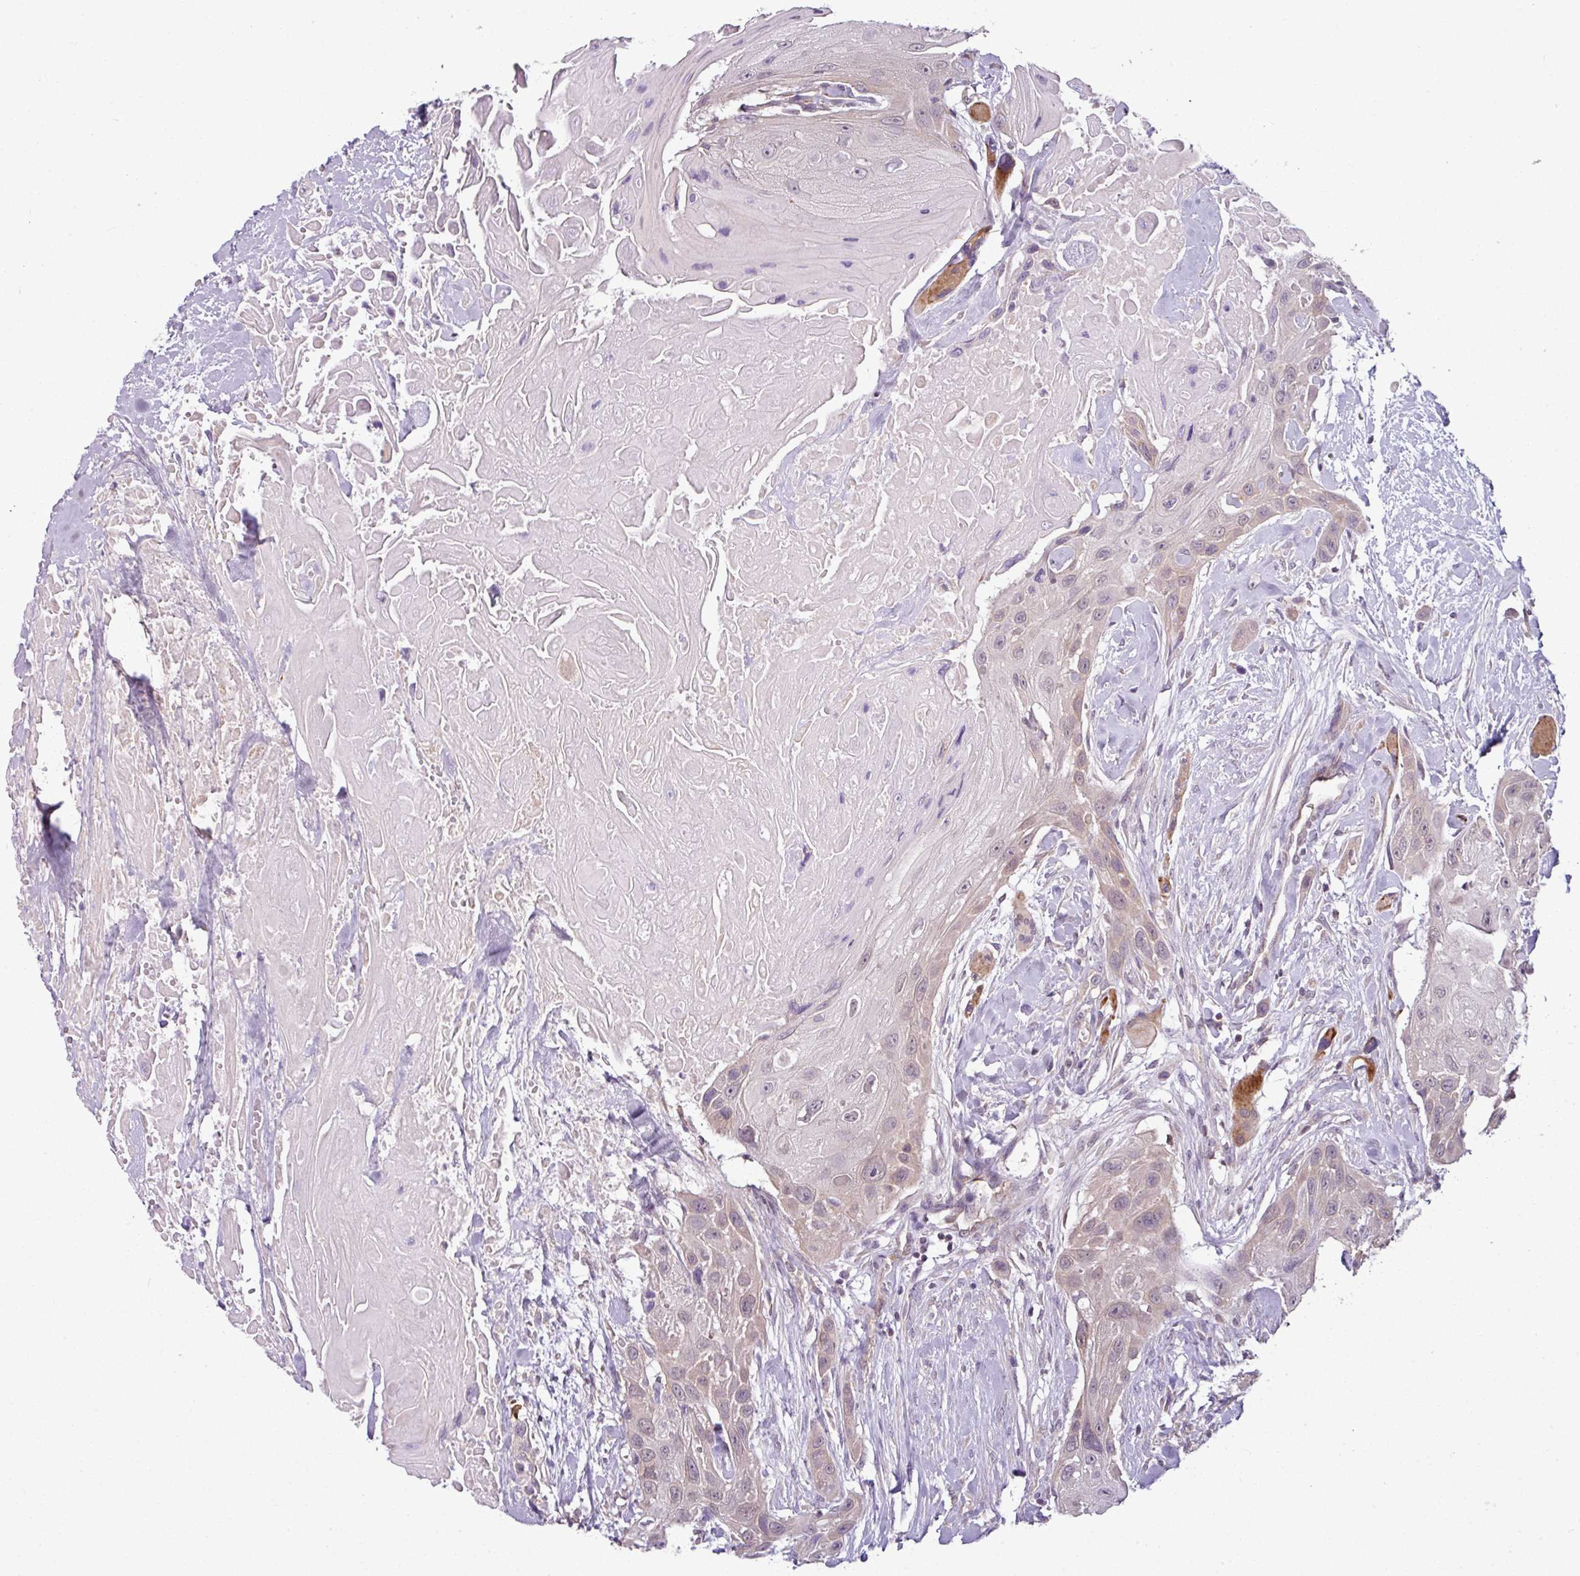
{"staining": {"intensity": "weak", "quantity": "25%-75%", "location": "cytoplasmic/membranous"}, "tissue": "head and neck cancer", "cell_type": "Tumor cells", "image_type": "cancer", "snomed": [{"axis": "morphology", "description": "Squamous cell carcinoma, NOS"}, {"axis": "topography", "description": "Head-Neck"}], "caption": "Protein expression analysis of human head and neck cancer (squamous cell carcinoma) reveals weak cytoplasmic/membranous staining in about 25%-75% of tumor cells.", "gene": "DERPC", "patient": {"sex": "male", "age": 81}}